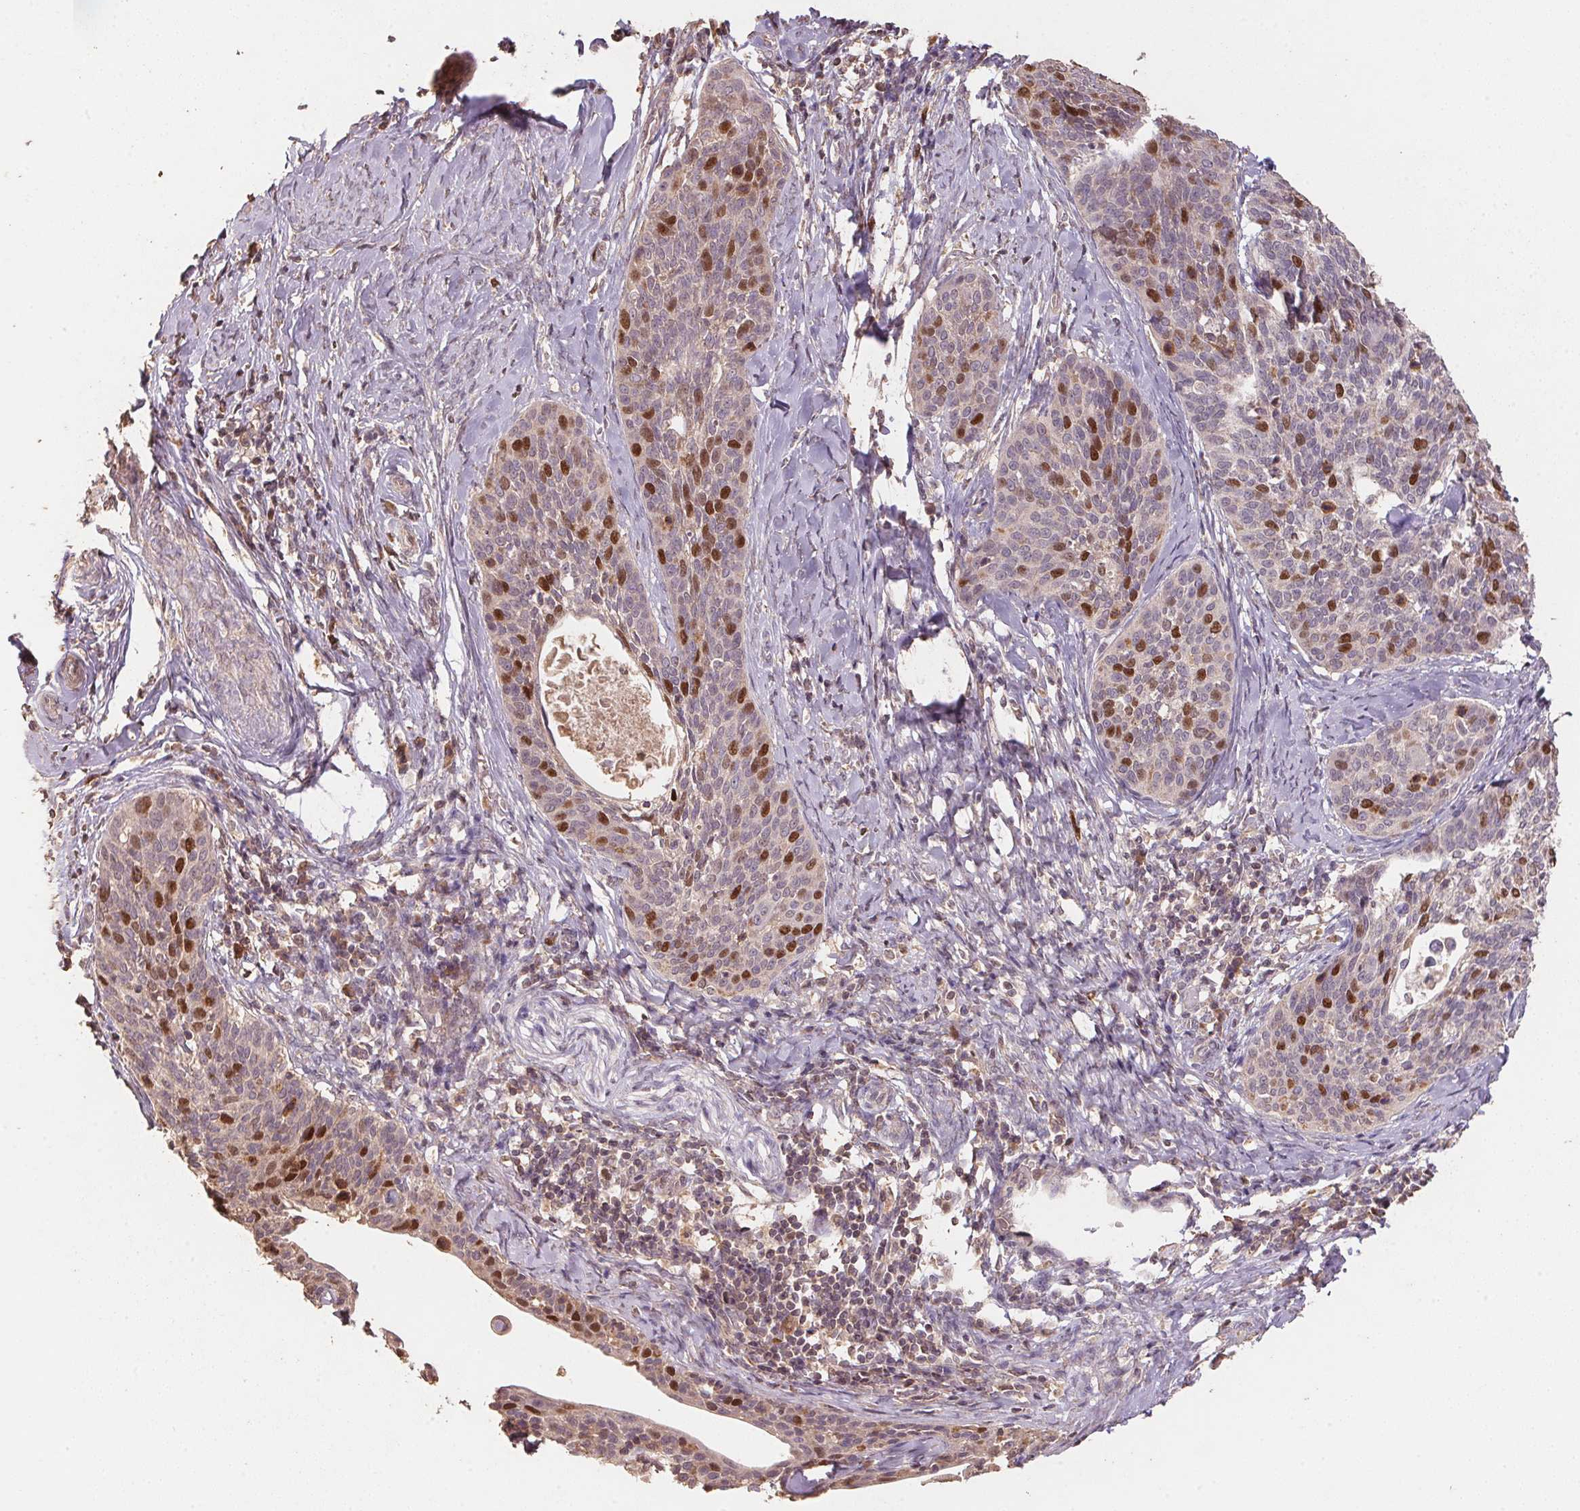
{"staining": {"intensity": "strong", "quantity": "<25%", "location": "nuclear"}, "tissue": "cervical cancer", "cell_type": "Tumor cells", "image_type": "cancer", "snomed": [{"axis": "morphology", "description": "Squamous cell carcinoma, NOS"}, {"axis": "topography", "description": "Cervix"}], "caption": "This is a histology image of immunohistochemistry (IHC) staining of squamous cell carcinoma (cervical), which shows strong positivity in the nuclear of tumor cells.", "gene": "CENPF", "patient": {"sex": "female", "age": 69}}